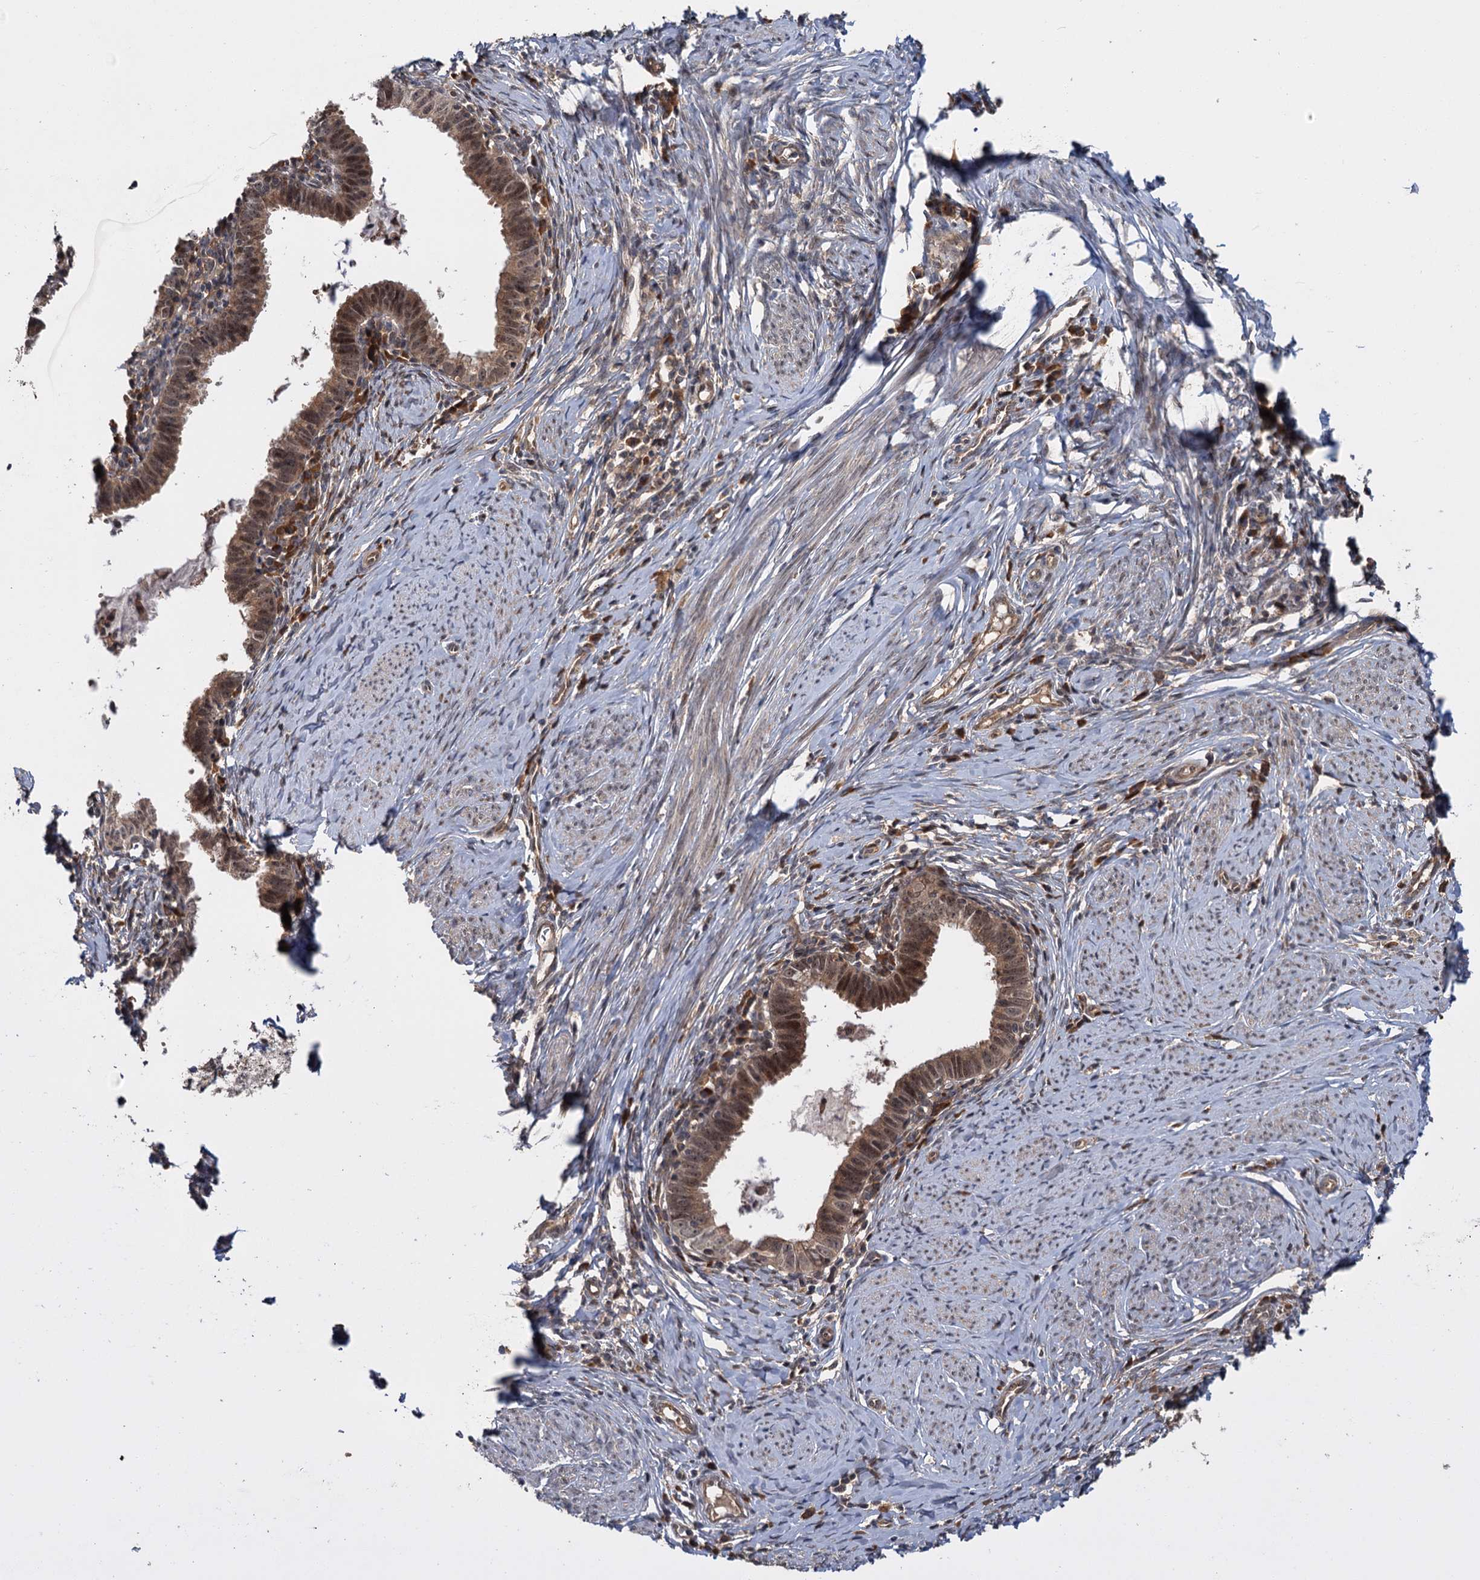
{"staining": {"intensity": "moderate", "quantity": "25%-75%", "location": "cytoplasmic/membranous,nuclear"}, "tissue": "cervical cancer", "cell_type": "Tumor cells", "image_type": "cancer", "snomed": [{"axis": "morphology", "description": "Adenocarcinoma, NOS"}, {"axis": "topography", "description": "Cervix"}], "caption": "Immunohistochemical staining of human cervical adenocarcinoma exhibits medium levels of moderate cytoplasmic/membranous and nuclear expression in approximately 25%-75% of tumor cells.", "gene": "KANSL2", "patient": {"sex": "female", "age": 36}}